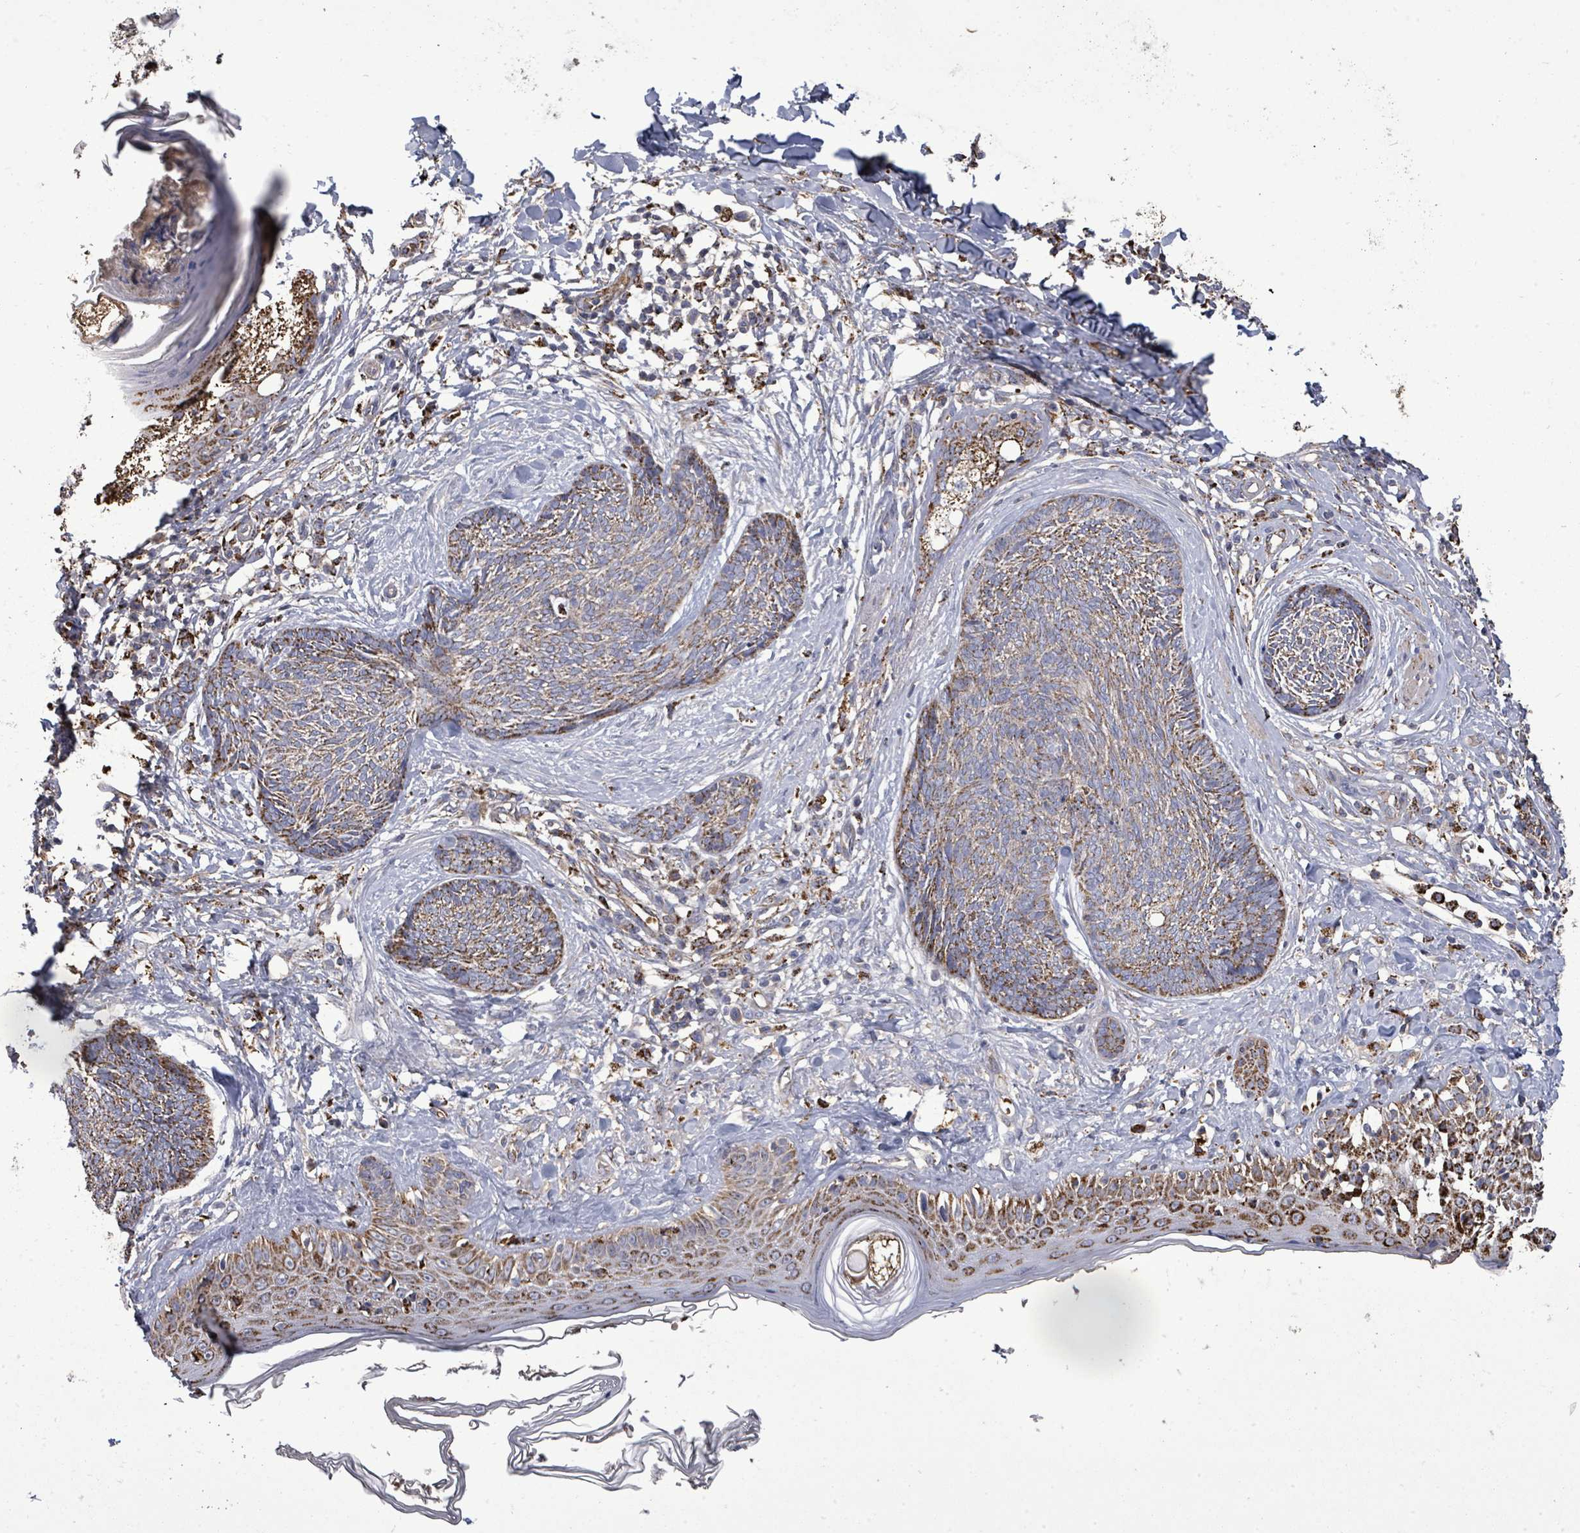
{"staining": {"intensity": "strong", "quantity": "25%-75%", "location": "cytoplasmic/membranous"}, "tissue": "skin cancer", "cell_type": "Tumor cells", "image_type": "cancer", "snomed": [{"axis": "morphology", "description": "Basal cell carcinoma"}, {"axis": "topography", "description": "Skin"}], "caption": "A high-resolution photomicrograph shows IHC staining of skin cancer (basal cell carcinoma), which displays strong cytoplasmic/membranous expression in approximately 25%-75% of tumor cells.", "gene": "MTMR12", "patient": {"sex": "male", "age": 73}}